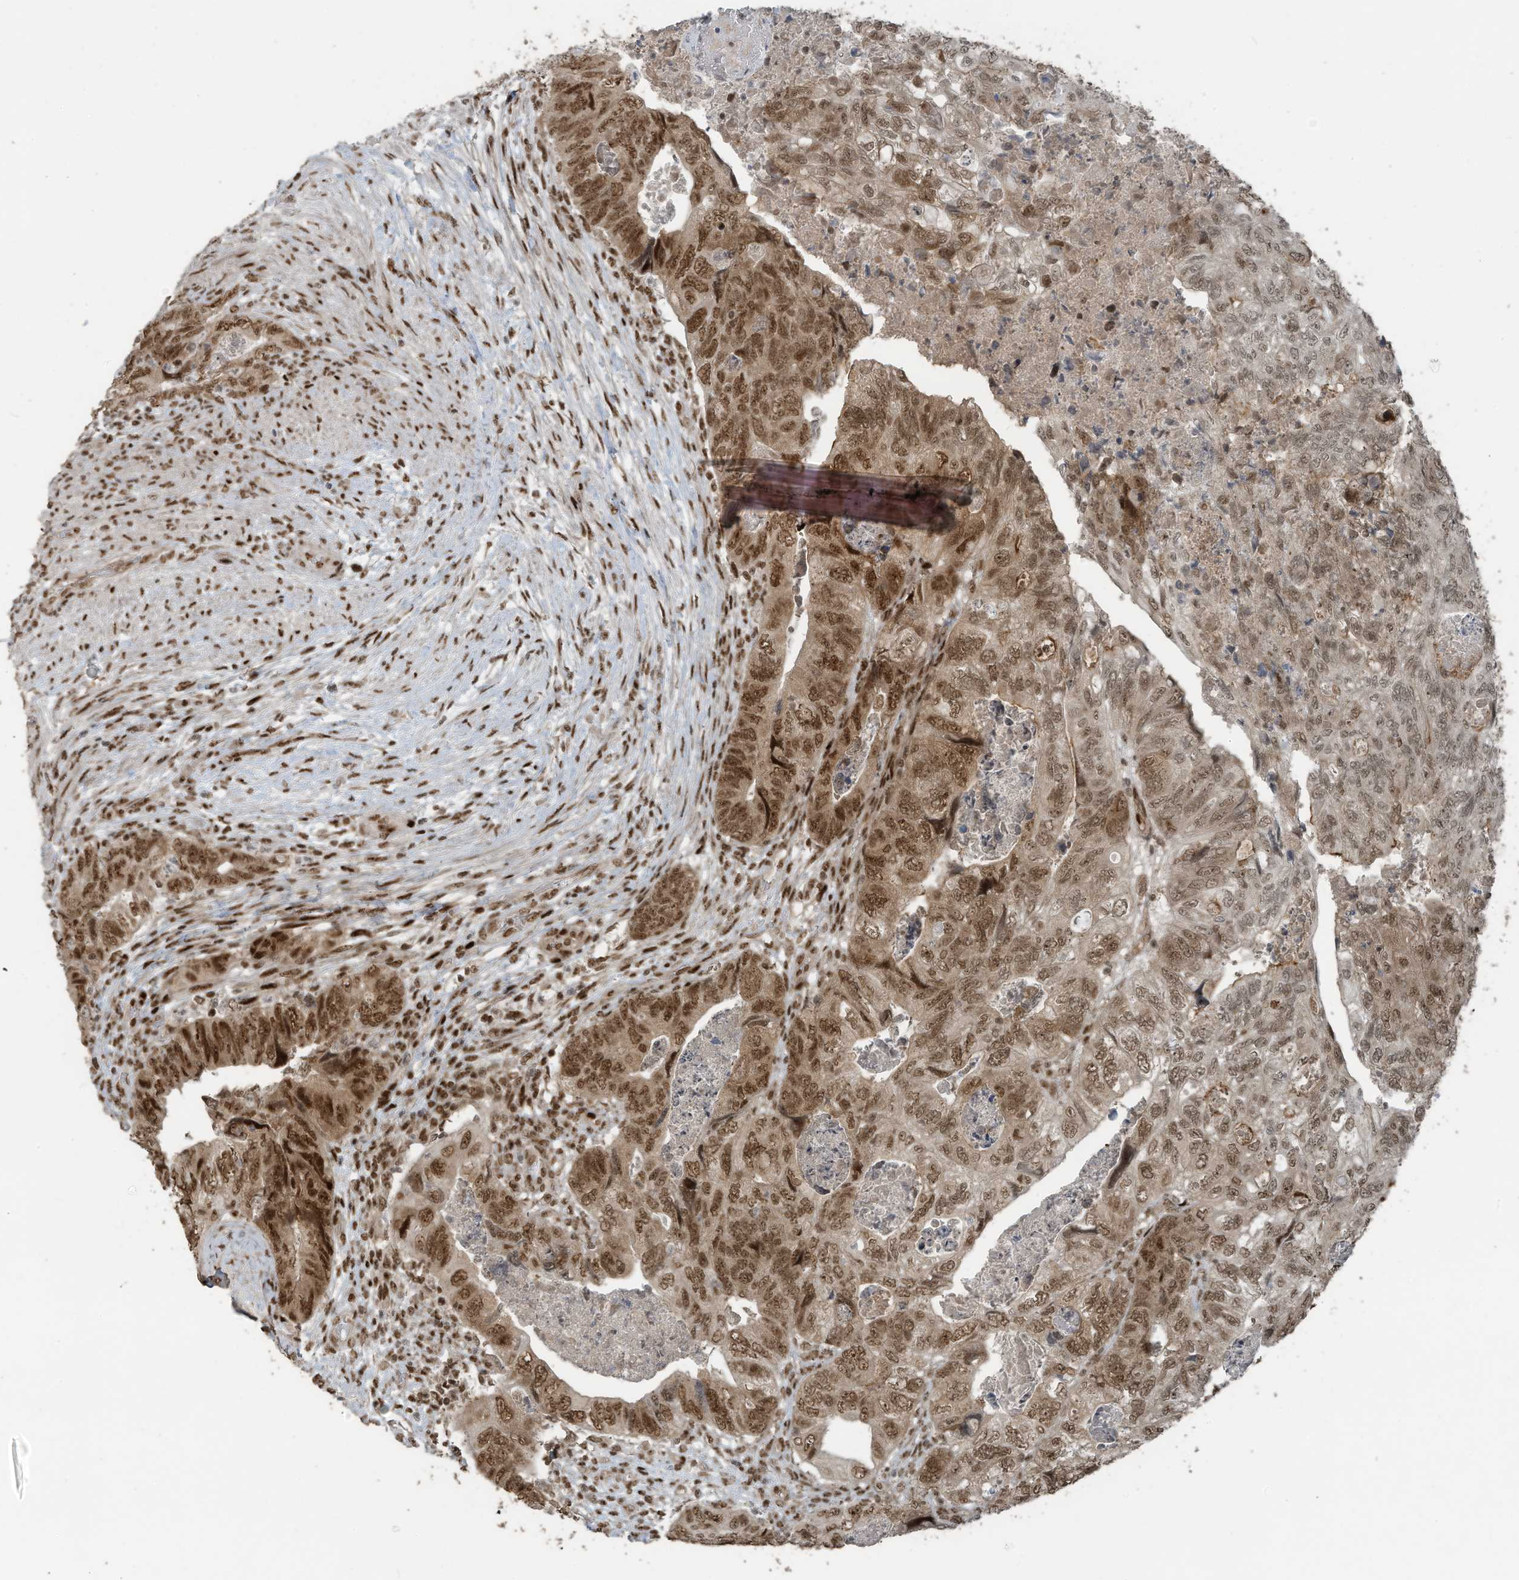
{"staining": {"intensity": "moderate", "quantity": ">75%", "location": "nuclear"}, "tissue": "colorectal cancer", "cell_type": "Tumor cells", "image_type": "cancer", "snomed": [{"axis": "morphology", "description": "Adenocarcinoma, NOS"}, {"axis": "topography", "description": "Rectum"}], "caption": "Protein analysis of colorectal adenocarcinoma tissue demonstrates moderate nuclear positivity in approximately >75% of tumor cells. (brown staining indicates protein expression, while blue staining denotes nuclei).", "gene": "PCNP", "patient": {"sex": "male", "age": 63}}